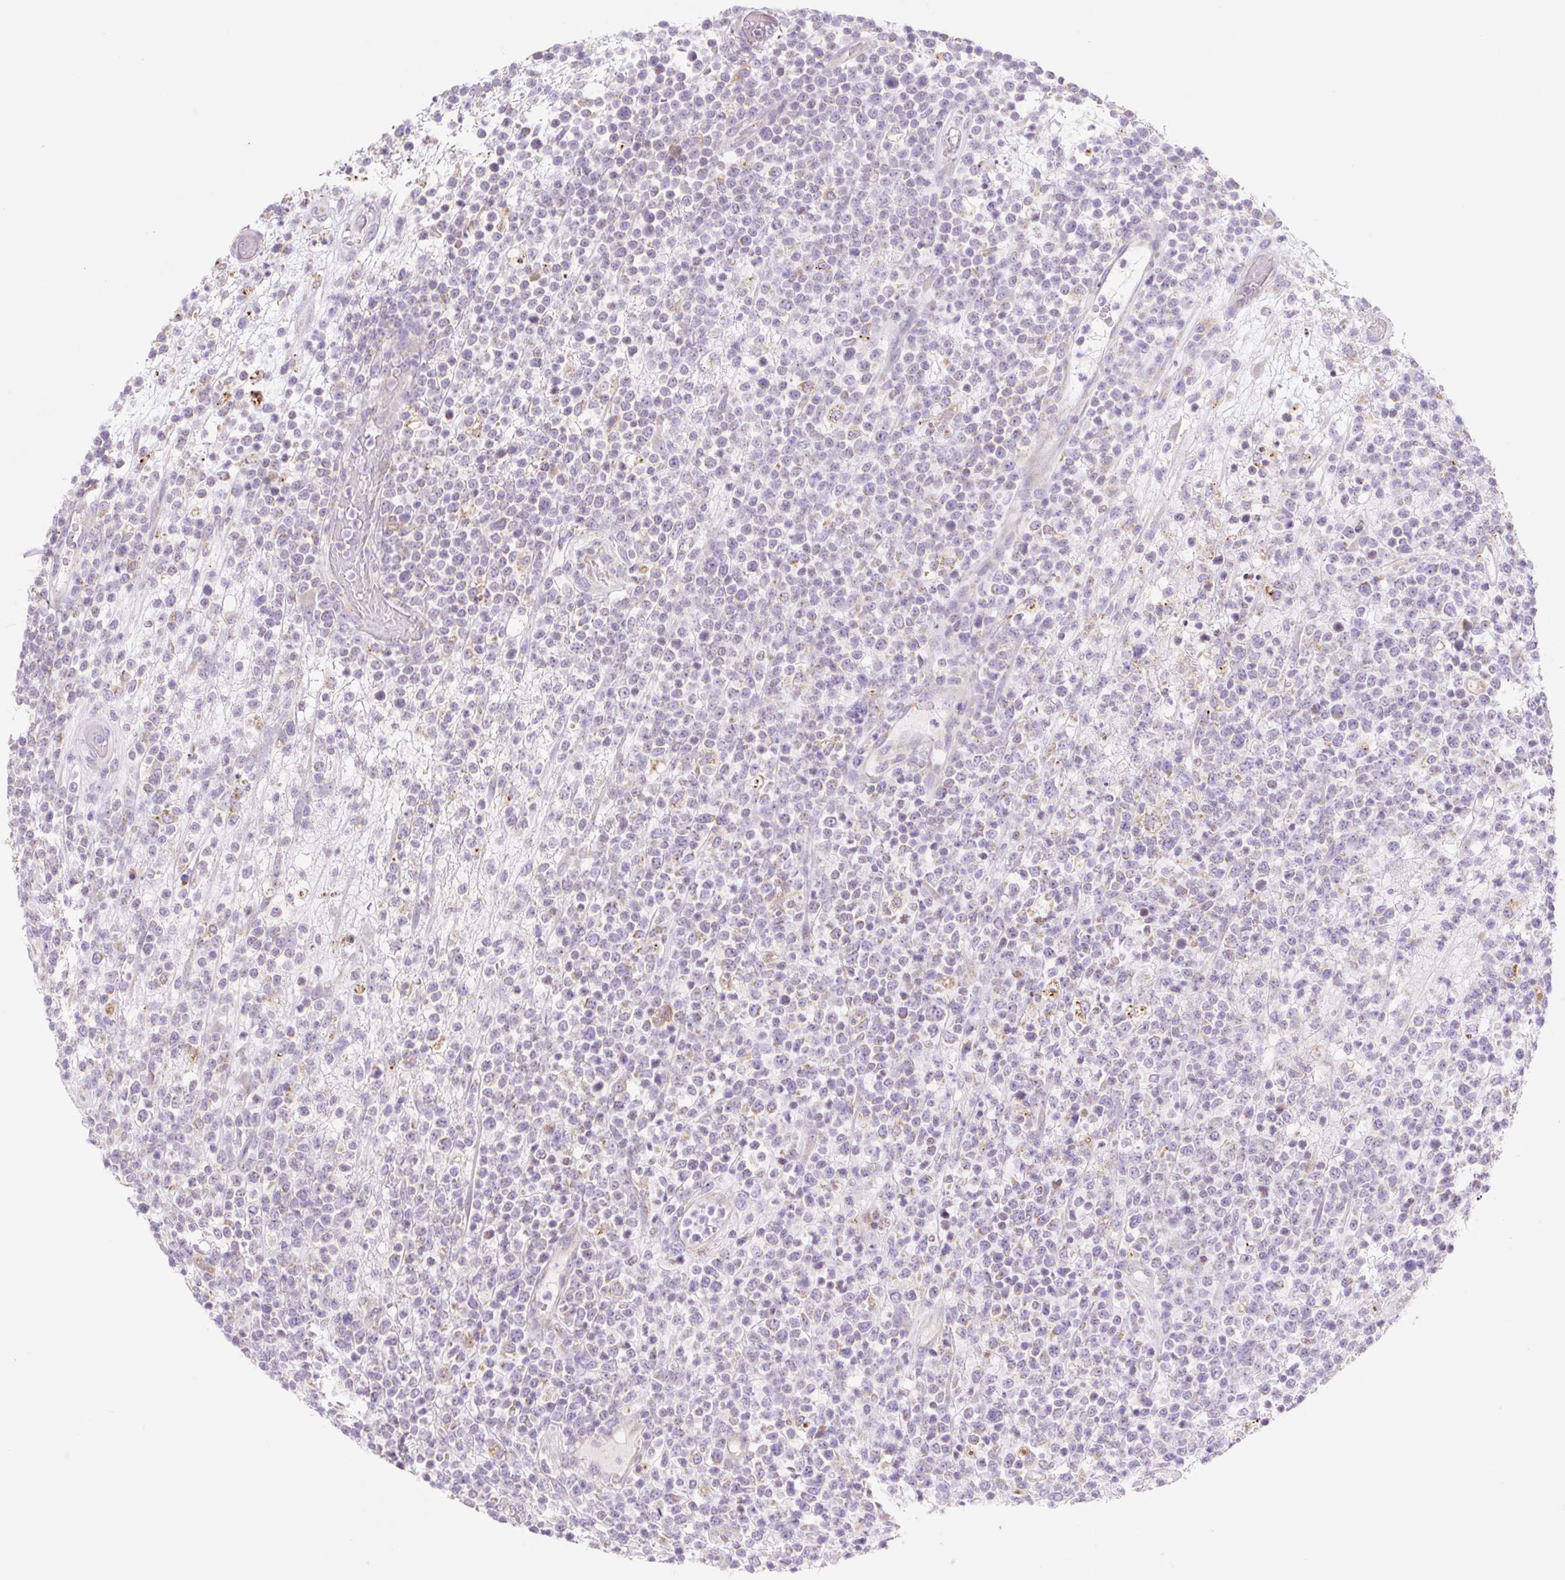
{"staining": {"intensity": "negative", "quantity": "none", "location": "none"}, "tissue": "lymphoma", "cell_type": "Tumor cells", "image_type": "cancer", "snomed": [{"axis": "morphology", "description": "Malignant lymphoma, non-Hodgkin's type, High grade"}, {"axis": "topography", "description": "Colon"}], "caption": "The micrograph displays no significant expression in tumor cells of lymphoma.", "gene": "CLEC3A", "patient": {"sex": "female", "age": 53}}